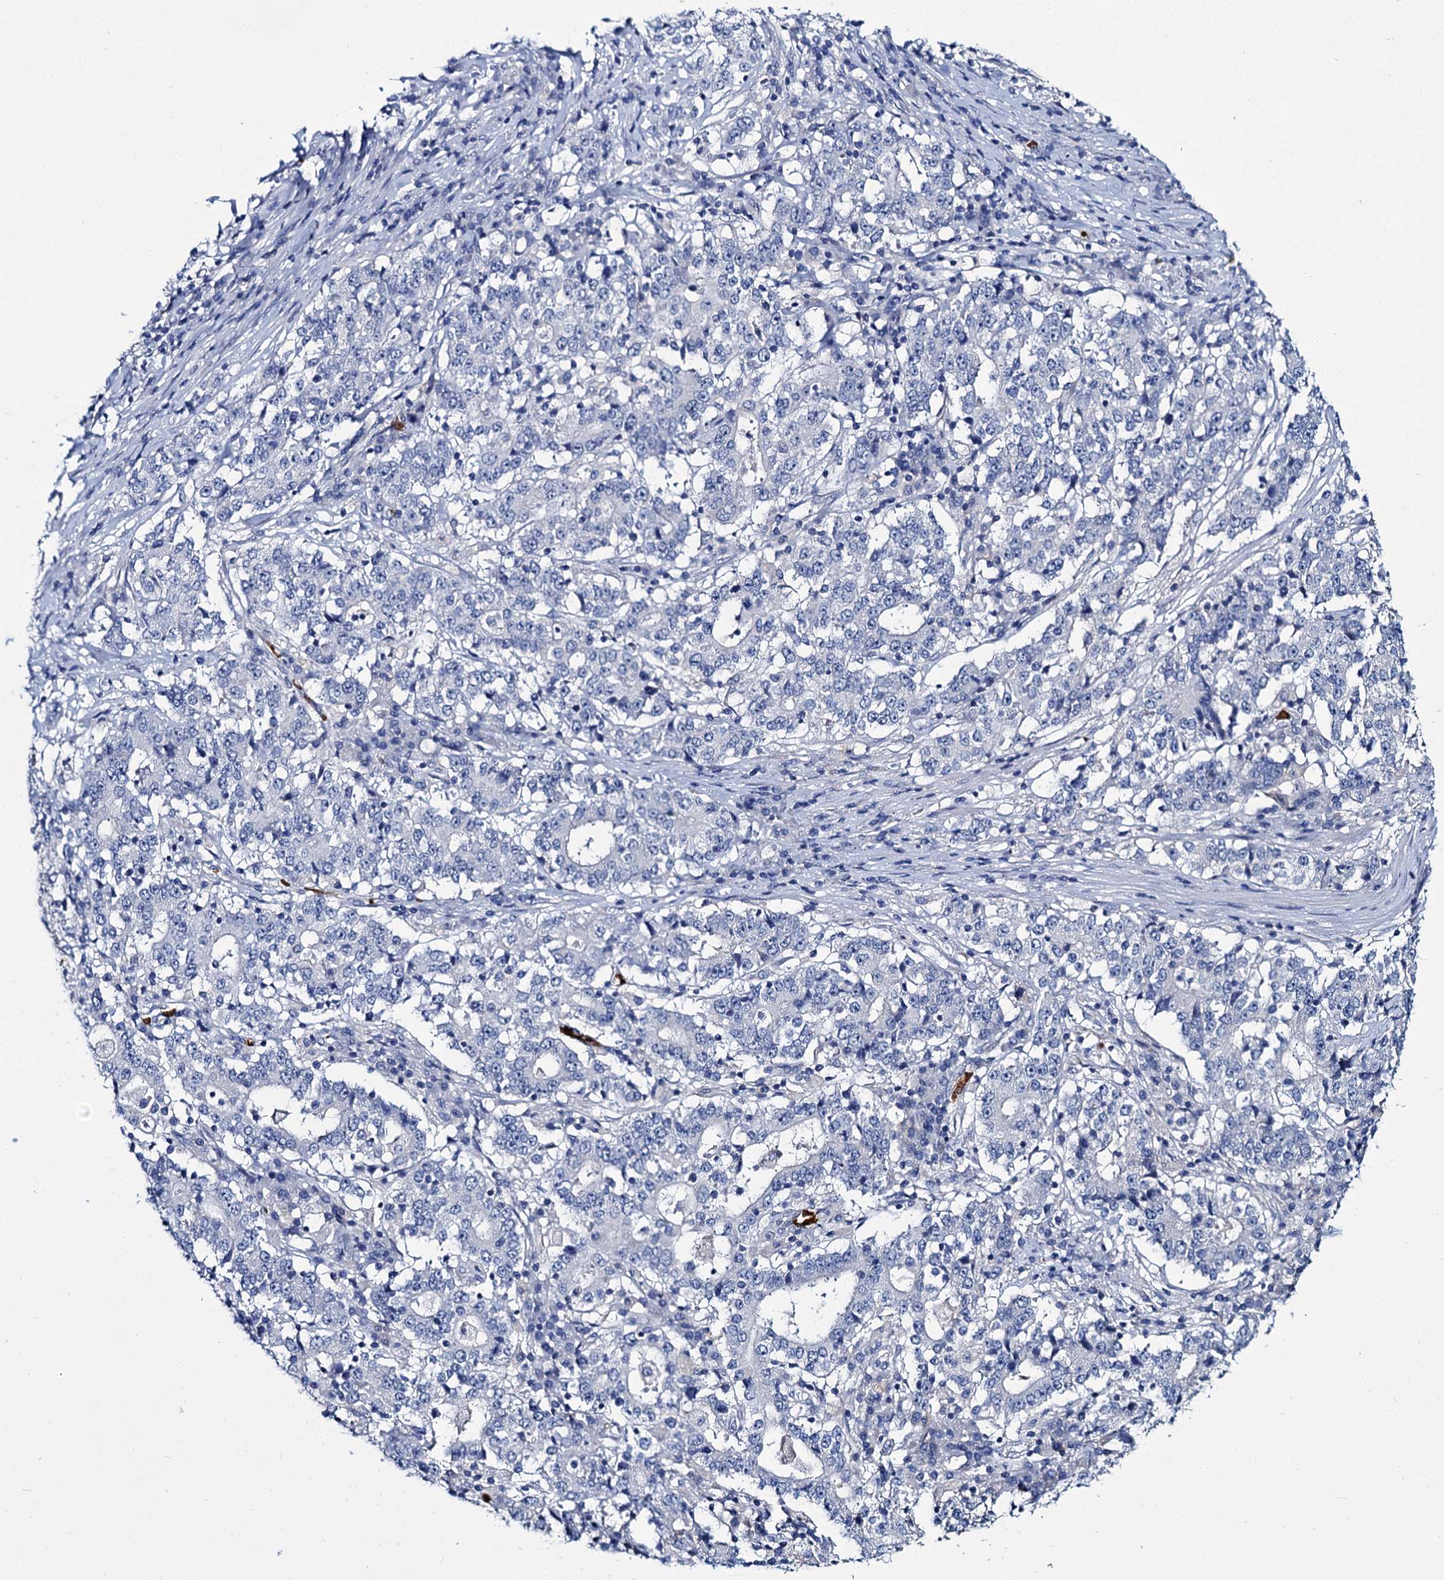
{"staining": {"intensity": "negative", "quantity": "none", "location": "none"}, "tissue": "stomach cancer", "cell_type": "Tumor cells", "image_type": "cancer", "snomed": [{"axis": "morphology", "description": "Adenocarcinoma, NOS"}, {"axis": "topography", "description": "Stomach"}], "caption": "DAB (3,3'-diaminobenzidine) immunohistochemical staining of human stomach cancer (adenocarcinoma) shows no significant positivity in tumor cells.", "gene": "ATG2A", "patient": {"sex": "male", "age": 59}}